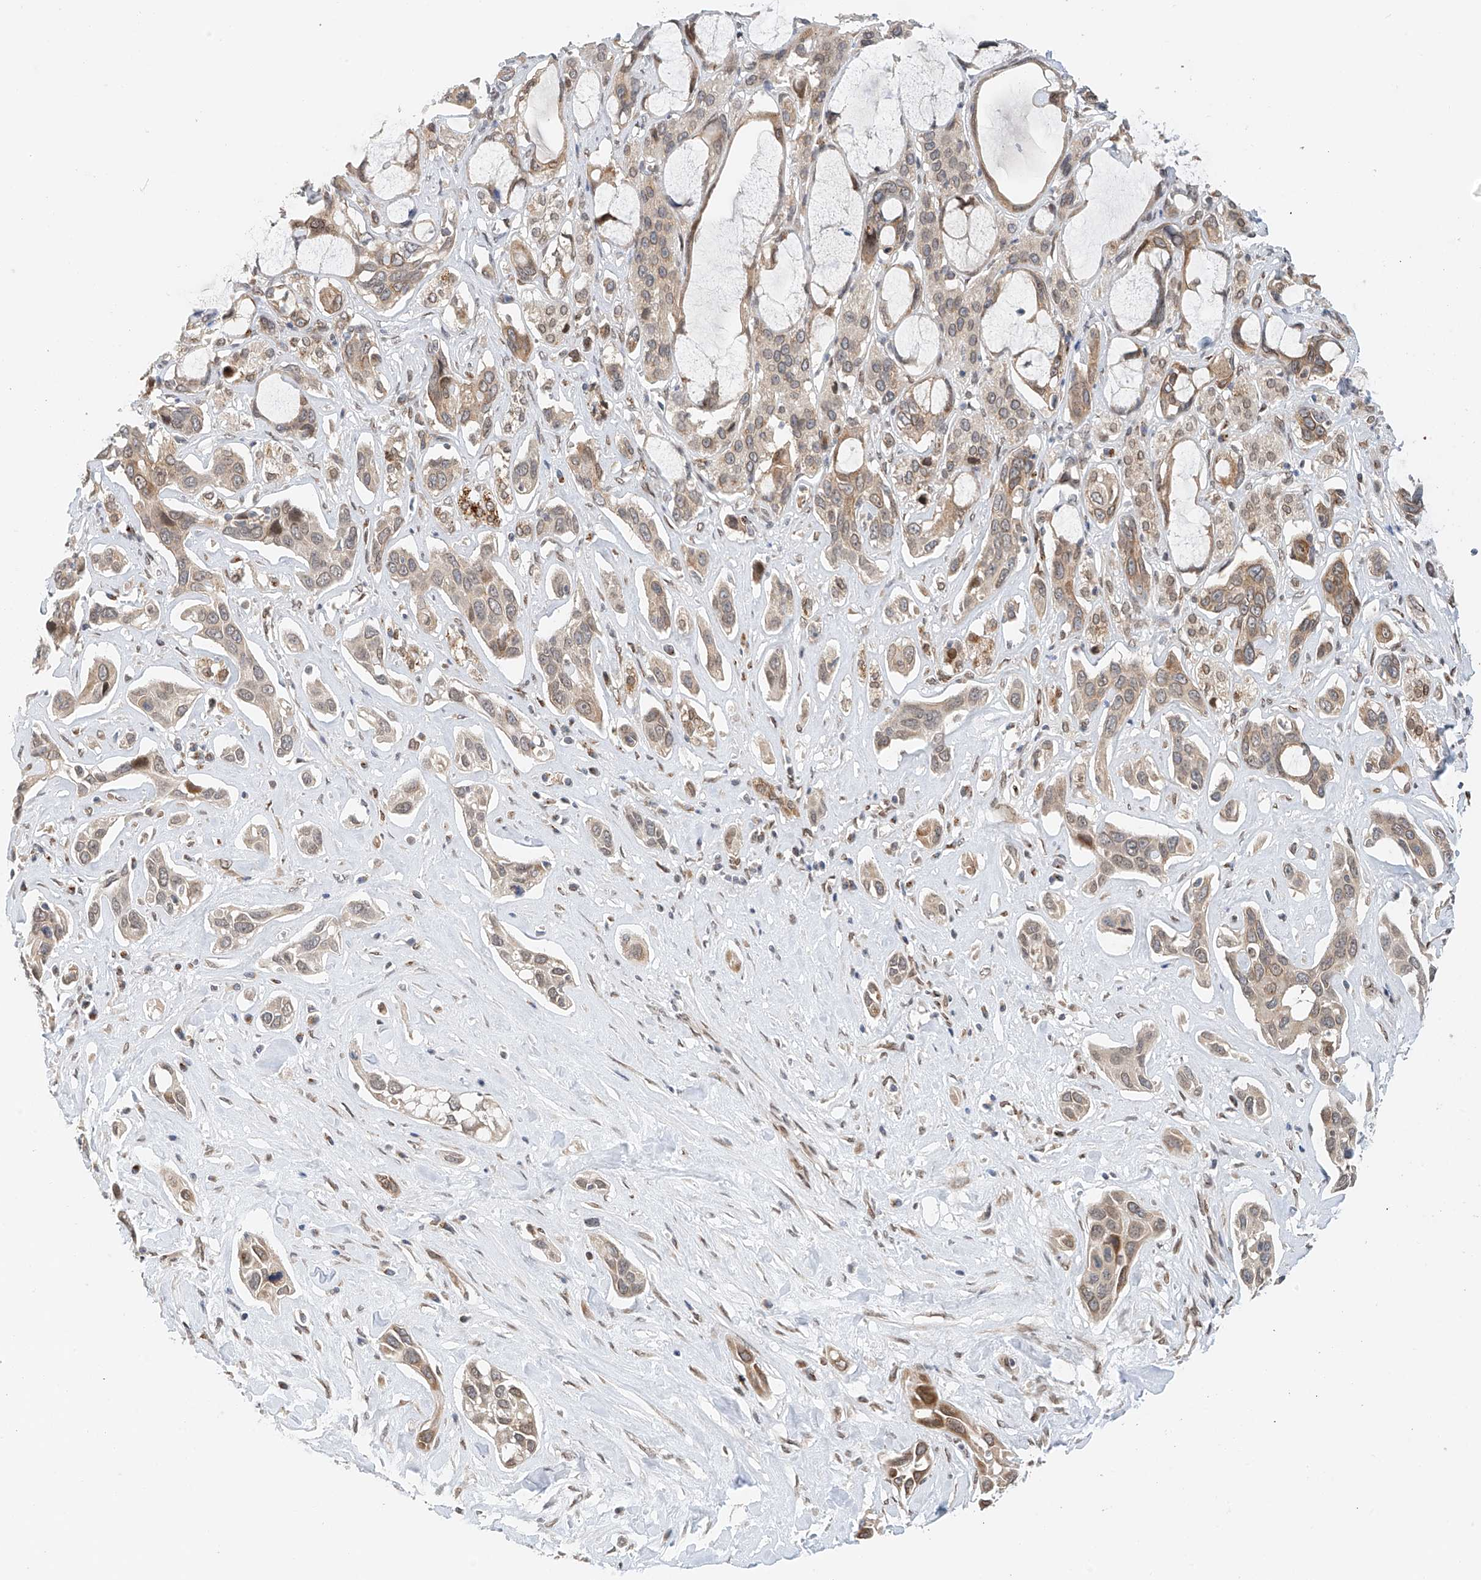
{"staining": {"intensity": "moderate", "quantity": ">75%", "location": "cytoplasmic/membranous"}, "tissue": "pancreatic cancer", "cell_type": "Tumor cells", "image_type": "cancer", "snomed": [{"axis": "morphology", "description": "Adenocarcinoma, NOS"}, {"axis": "topography", "description": "Pancreas"}], "caption": "Pancreatic adenocarcinoma was stained to show a protein in brown. There is medium levels of moderate cytoplasmic/membranous expression in about >75% of tumor cells. Ihc stains the protein of interest in brown and the nuclei are stained blue.", "gene": "STARD9", "patient": {"sex": "female", "age": 60}}